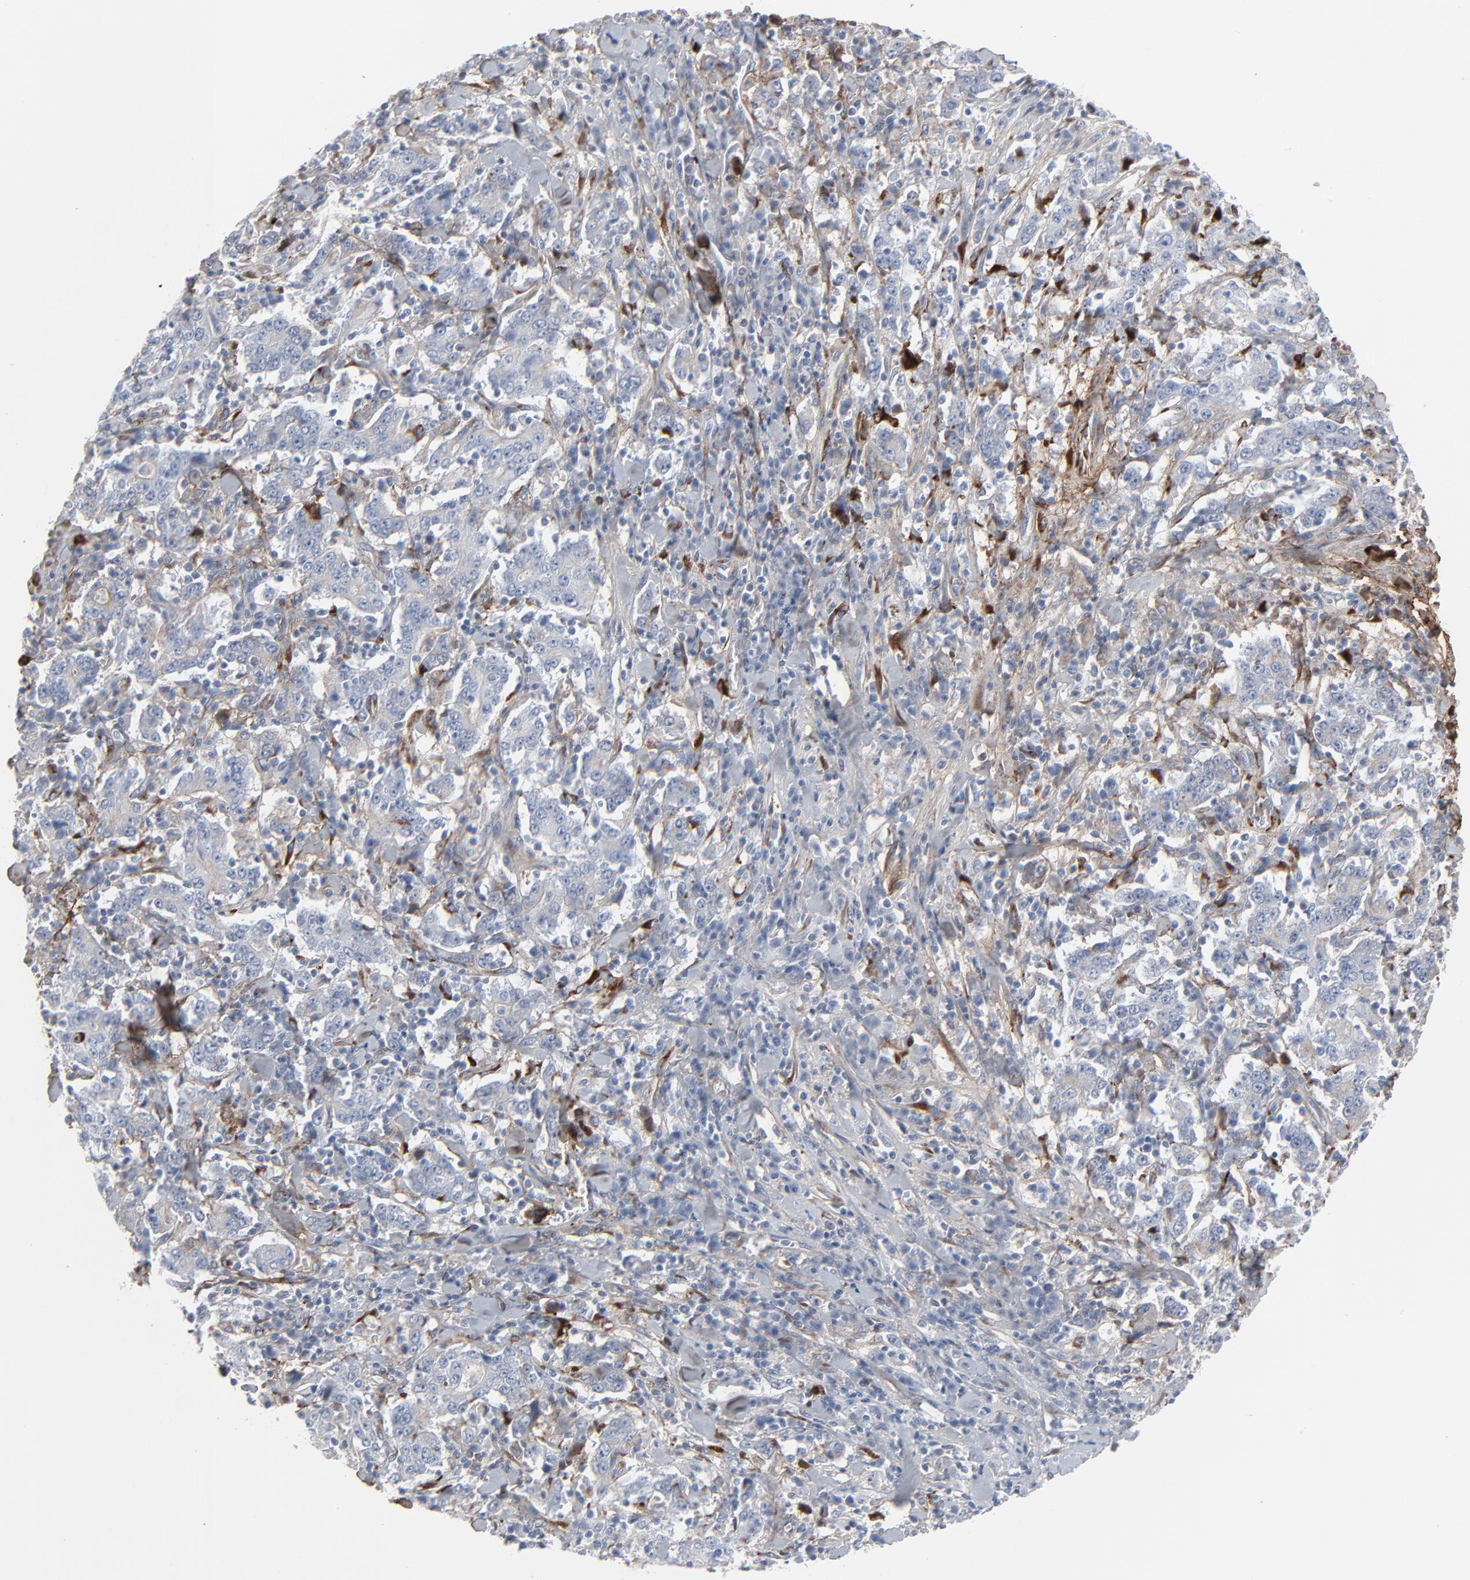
{"staining": {"intensity": "negative", "quantity": "none", "location": "none"}, "tissue": "stomach cancer", "cell_type": "Tumor cells", "image_type": "cancer", "snomed": [{"axis": "morphology", "description": "Normal tissue, NOS"}, {"axis": "morphology", "description": "Adenocarcinoma, NOS"}, {"axis": "topography", "description": "Stomach, upper"}, {"axis": "topography", "description": "Stomach"}], "caption": "A photomicrograph of stomach cancer (adenocarcinoma) stained for a protein displays no brown staining in tumor cells. Brightfield microscopy of immunohistochemistry (IHC) stained with DAB (brown) and hematoxylin (blue), captured at high magnification.", "gene": "BGN", "patient": {"sex": "male", "age": 59}}